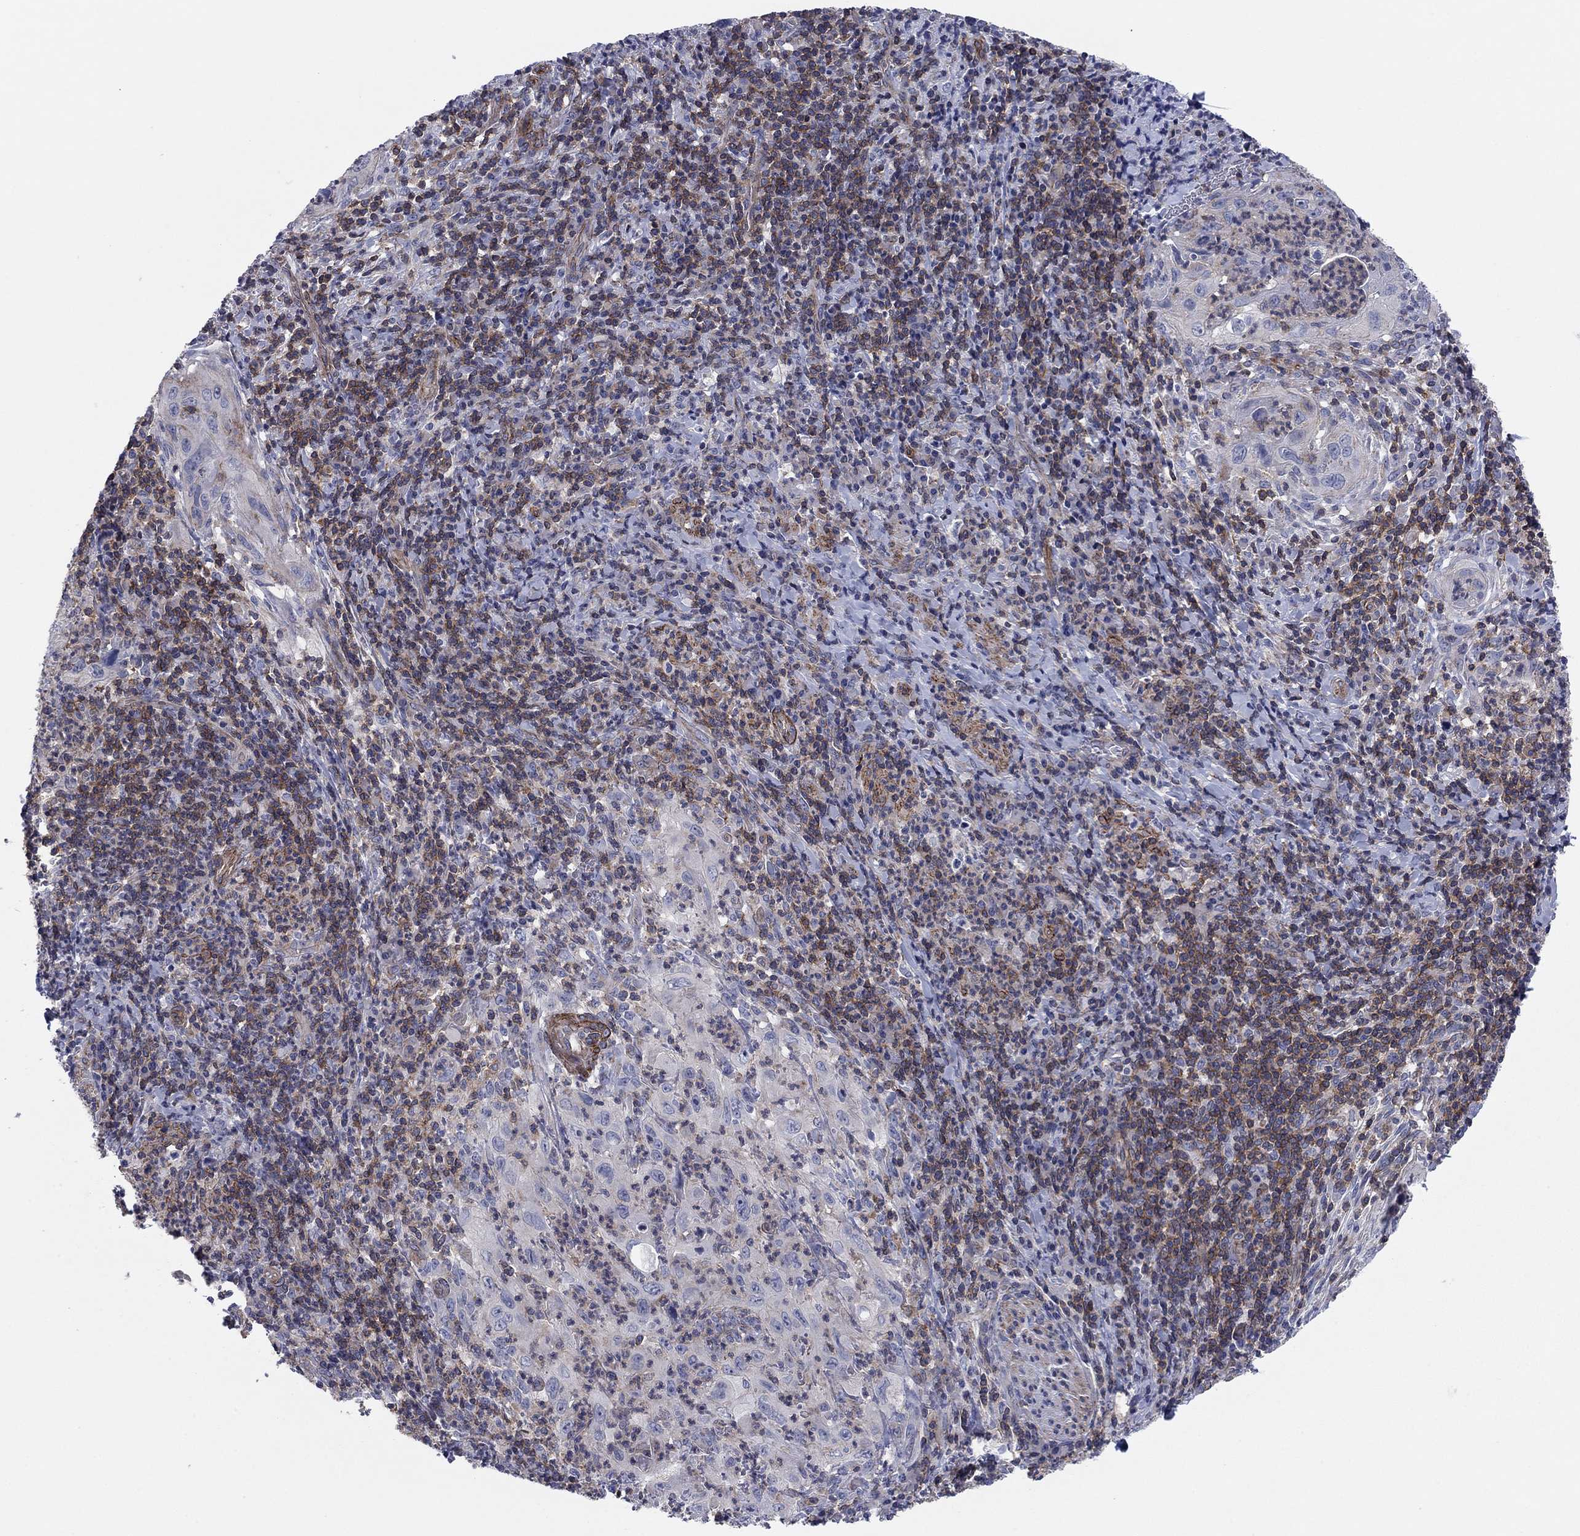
{"staining": {"intensity": "negative", "quantity": "none", "location": "none"}, "tissue": "cervical cancer", "cell_type": "Tumor cells", "image_type": "cancer", "snomed": [{"axis": "morphology", "description": "Squamous cell carcinoma, NOS"}, {"axis": "topography", "description": "Cervix"}], "caption": "DAB (3,3'-diaminobenzidine) immunohistochemical staining of squamous cell carcinoma (cervical) displays no significant staining in tumor cells. The staining was performed using DAB to visualize the protein expression in brown, while the nuclei were stained in blue with hematoxylin (Magnification: 20x).", "gene": "PSD4", "patient": {"sex": "female", "age": 26}}